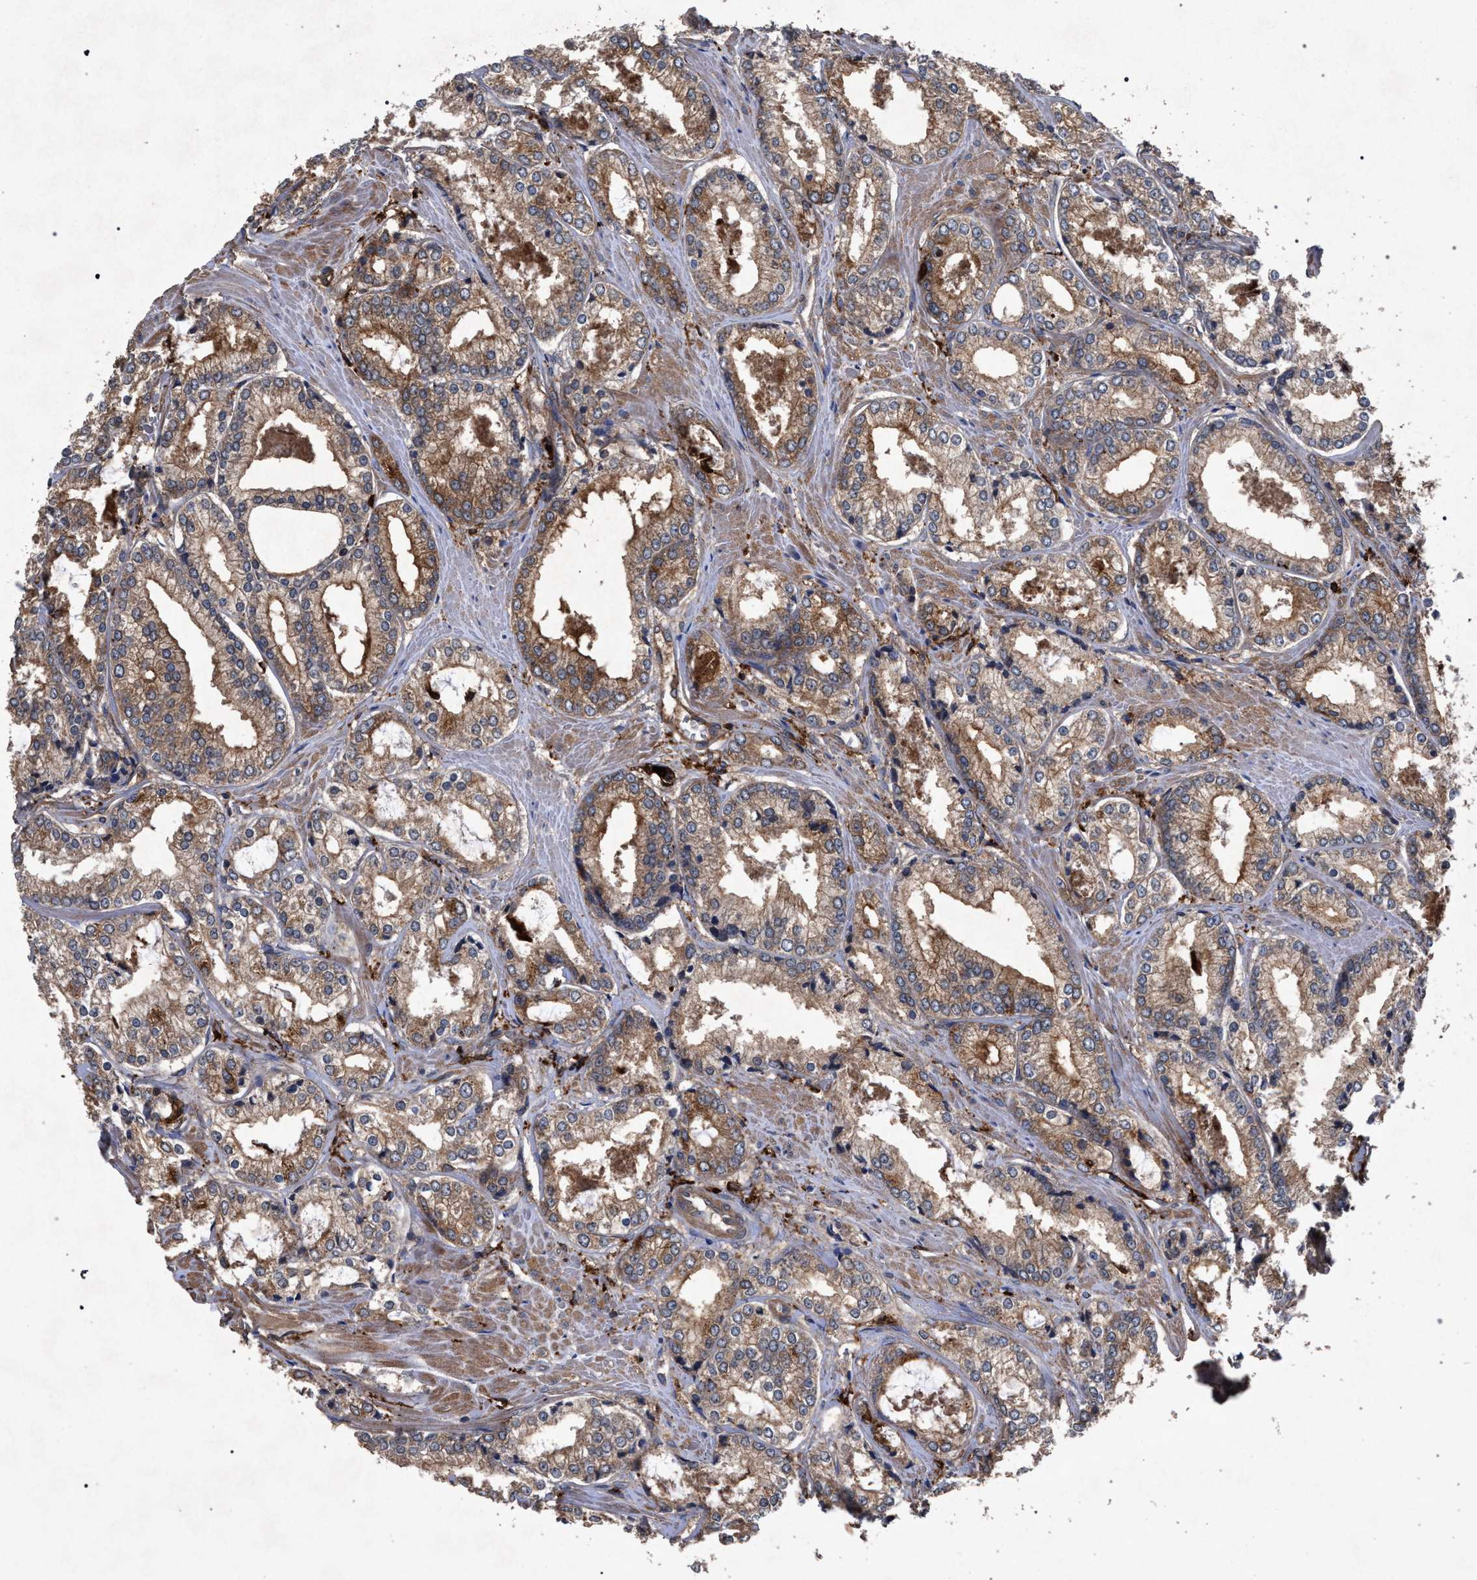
{"staining": {"intensity": "moderate", "quantity": ">75%", "location": "cytoplasmic/membranous"}, "tissue": "prostate cancer", "cell_type": "Tumor cells", "image_type": "cancer", "snomed": [{"axis": "morphology", "description": "Adenocarcinoma, Low grade"}, {"axis": "topography", "description": "Prostate"}], "caption": "Prostate low-grade adenocarcinoma was stained to show a protein in brown. There is medium levels of moderate cytoplasmic/membranous expression in approximately >75% of tumor cells.", "gene": "MARCKS", "patient": {"sex": "male", "age": 64}}